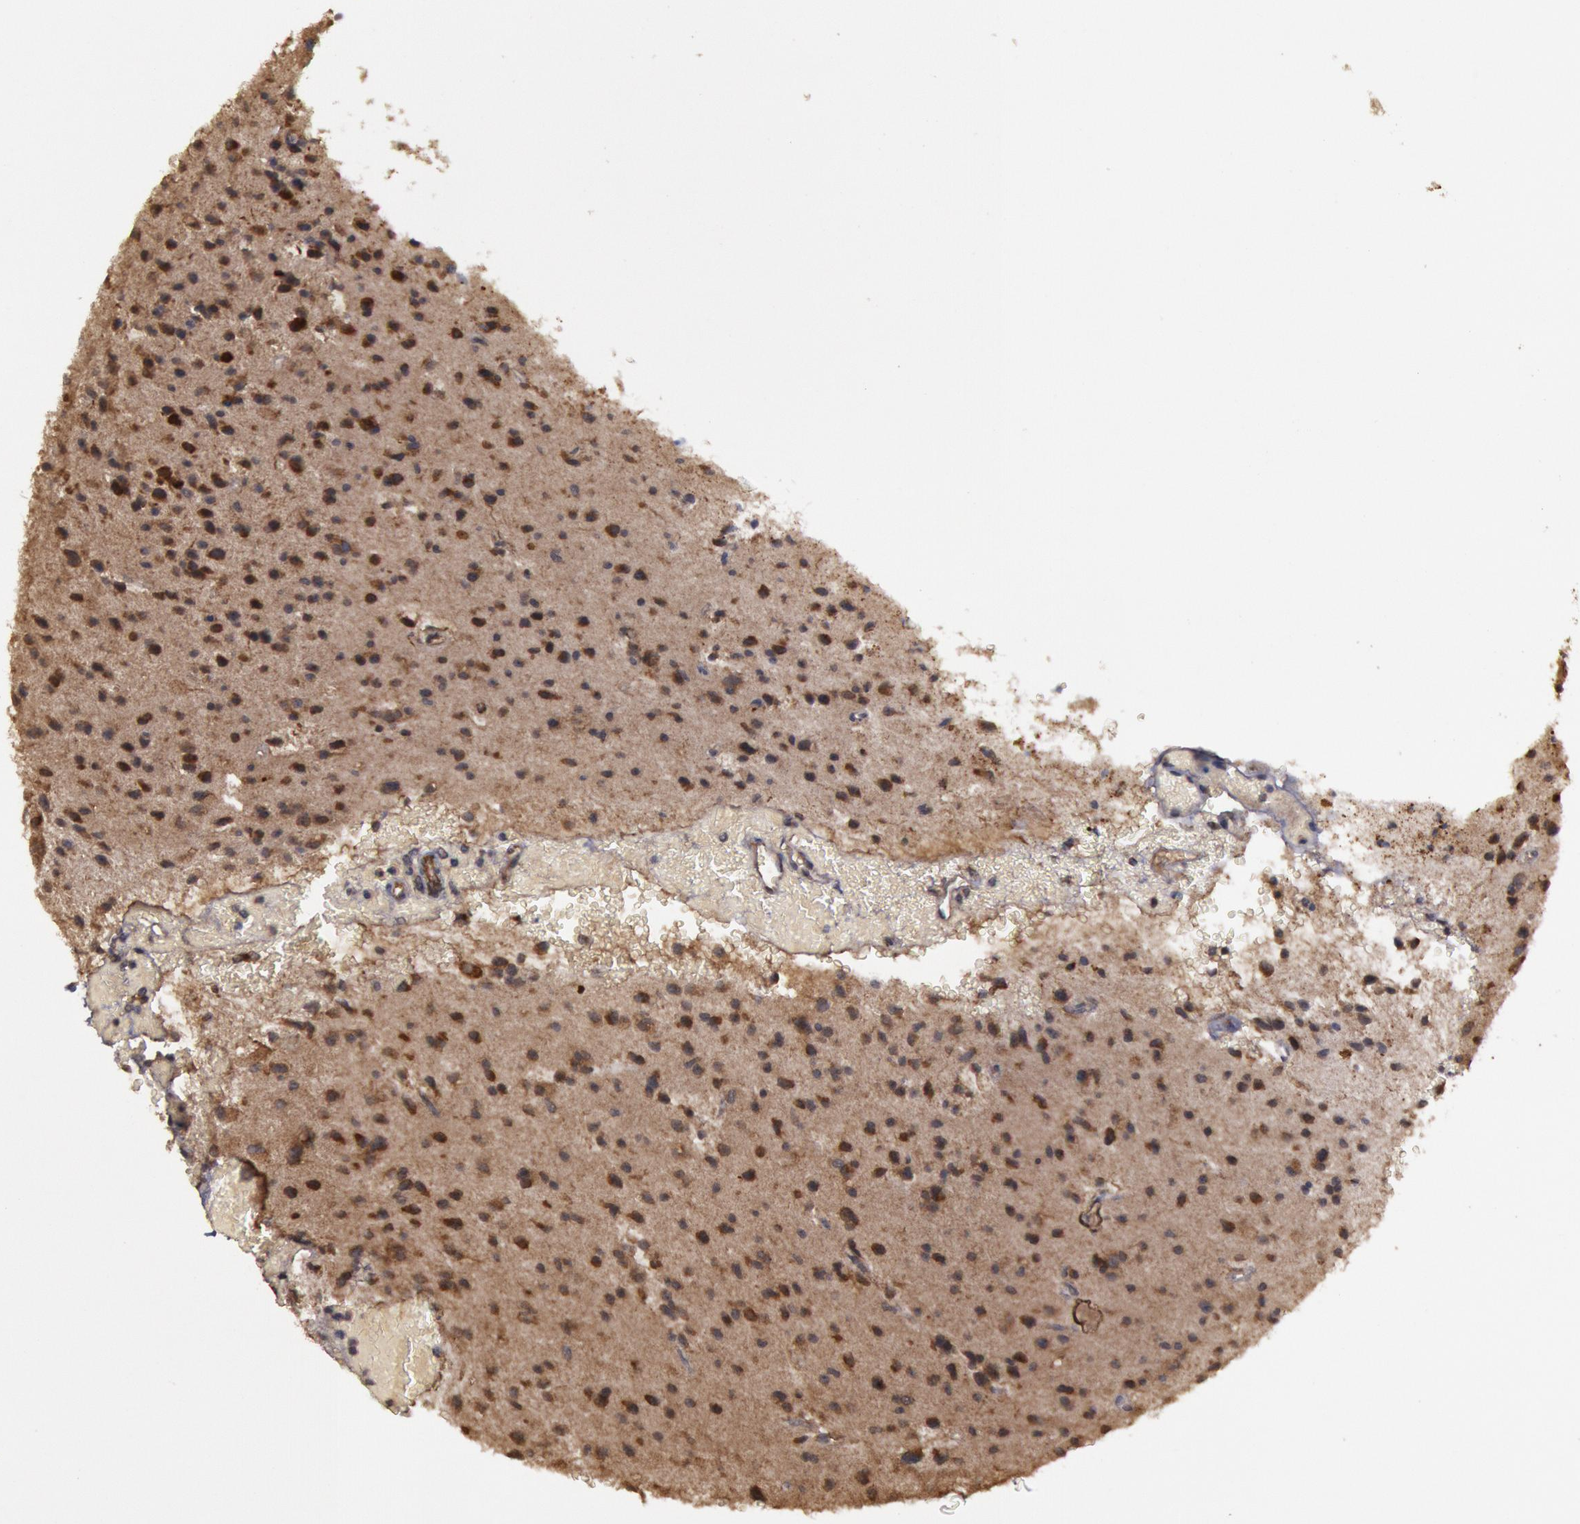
{"staining": {"intensity": "strong", "quantity": ">75%", "location": "nuclear"}, "tissue": "glioma", "cell_type": "Tumor cells", "image_type": "cancer", "snomed": [{"axis": "morphology", "description": "Glioma, malignant, Low grade"}, {"axis": "topography", "description": "Brain"}], "caption": "A photomicrograph of human malignant low-grade glioma stained for a protein exhibits strong nuclear brown staining in tumor cells. (Stains: DAB in brown, nuclei in blue, Microscopy: brightfield microscopy at high magnification).", "gene": "USP14", "patient": {"sex": "female", "age": 46}}